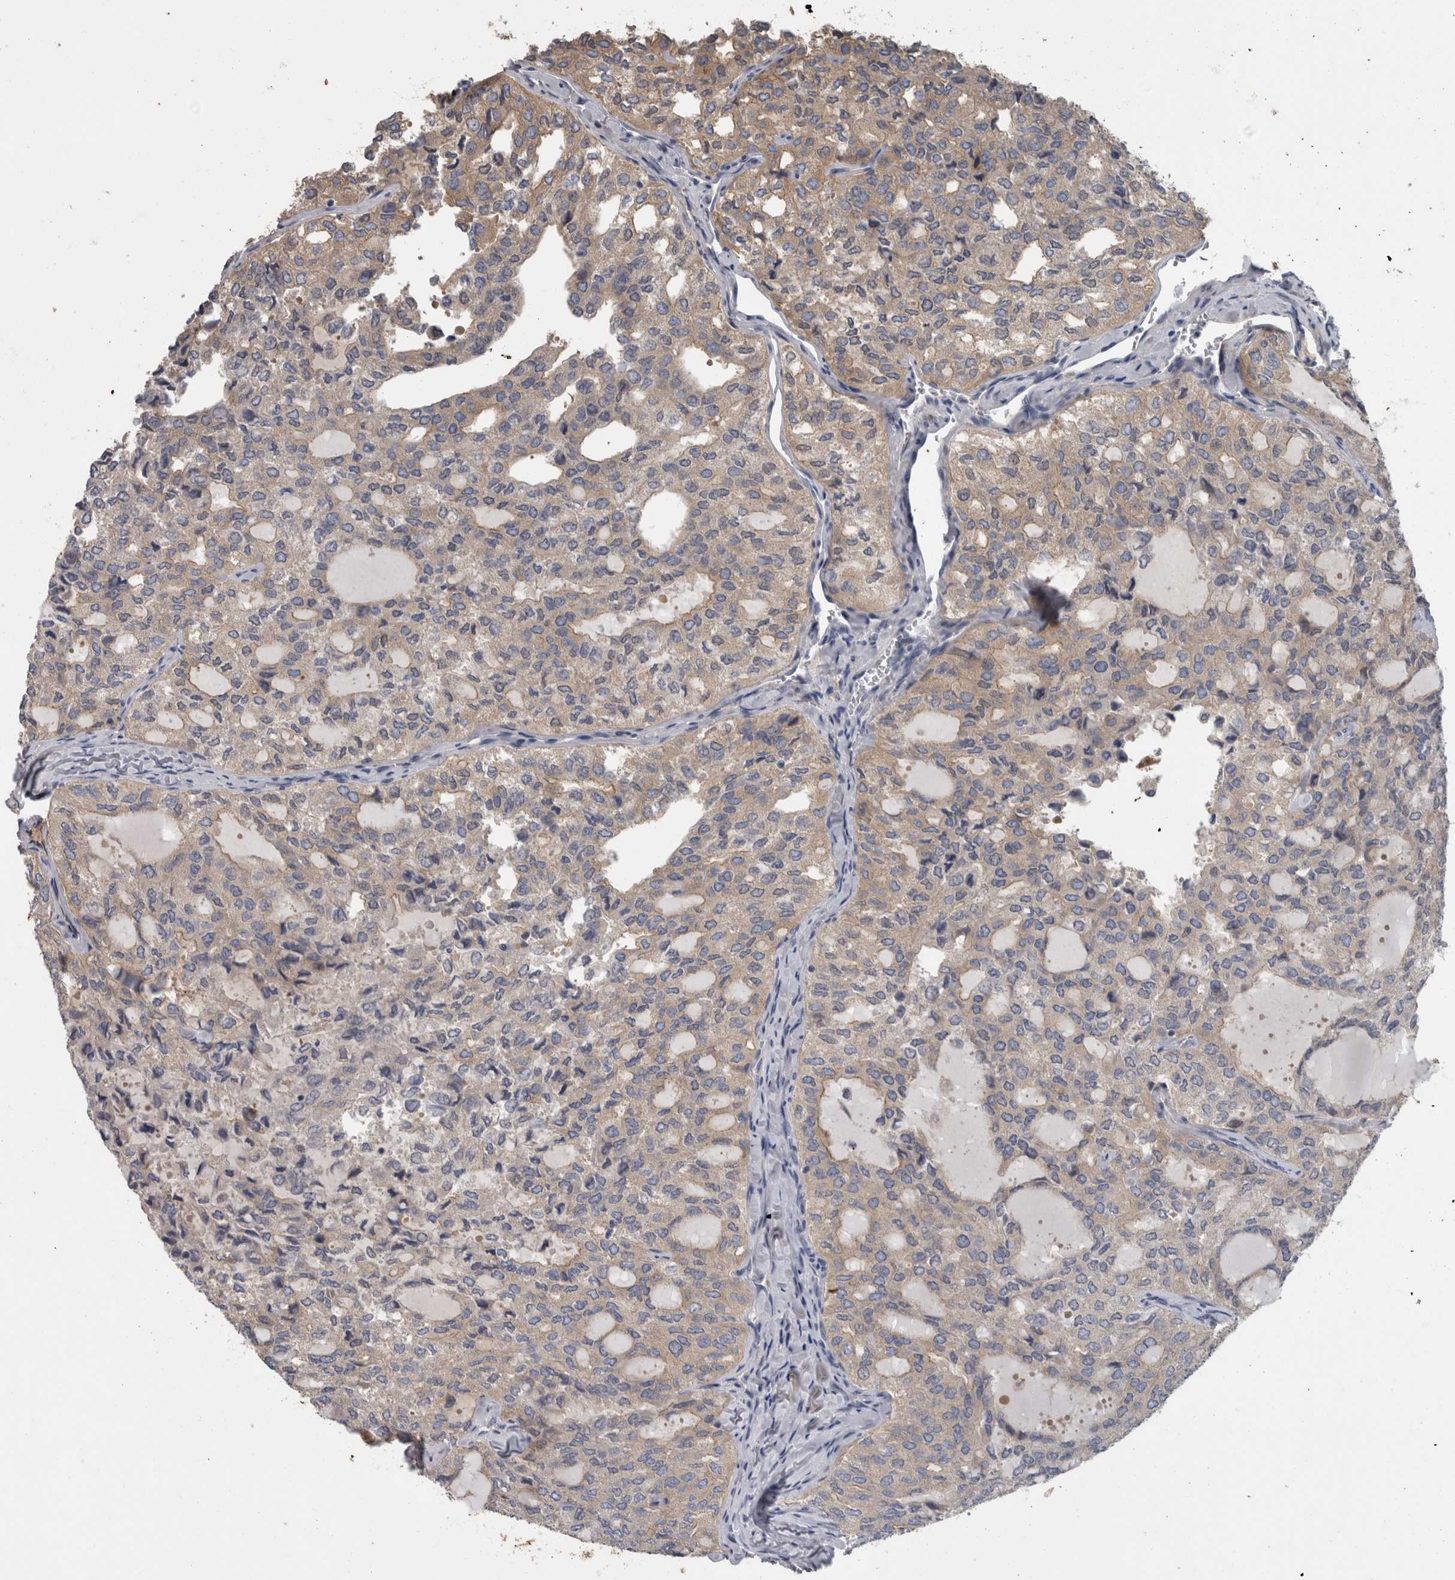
{"staining": {"intensity": "weak", "quantity": "<25%", "location": "cytoplasmic/membranous"}, "tissue": "thyroid cancer", "cell_type": "Tumor cells", "image_type": "cancer", "snomed": [{"axis": "morphology", "description": "Follicular adenoma carcinoma, NOS"}, {"axis": "topography", "description": "Thyroid gland"}], "caption": "Immunohistochemistry (IHC) histopathology image of neoplastic tissue: thyroid cancer stained with DAB reveals no significant protein expression in tumor cells. (Immunohistochemistry (IHC), brightfield microscopy, high magnification).", "gene": "EFEMP2", "patient": {"sex": "male", "age": 75}}